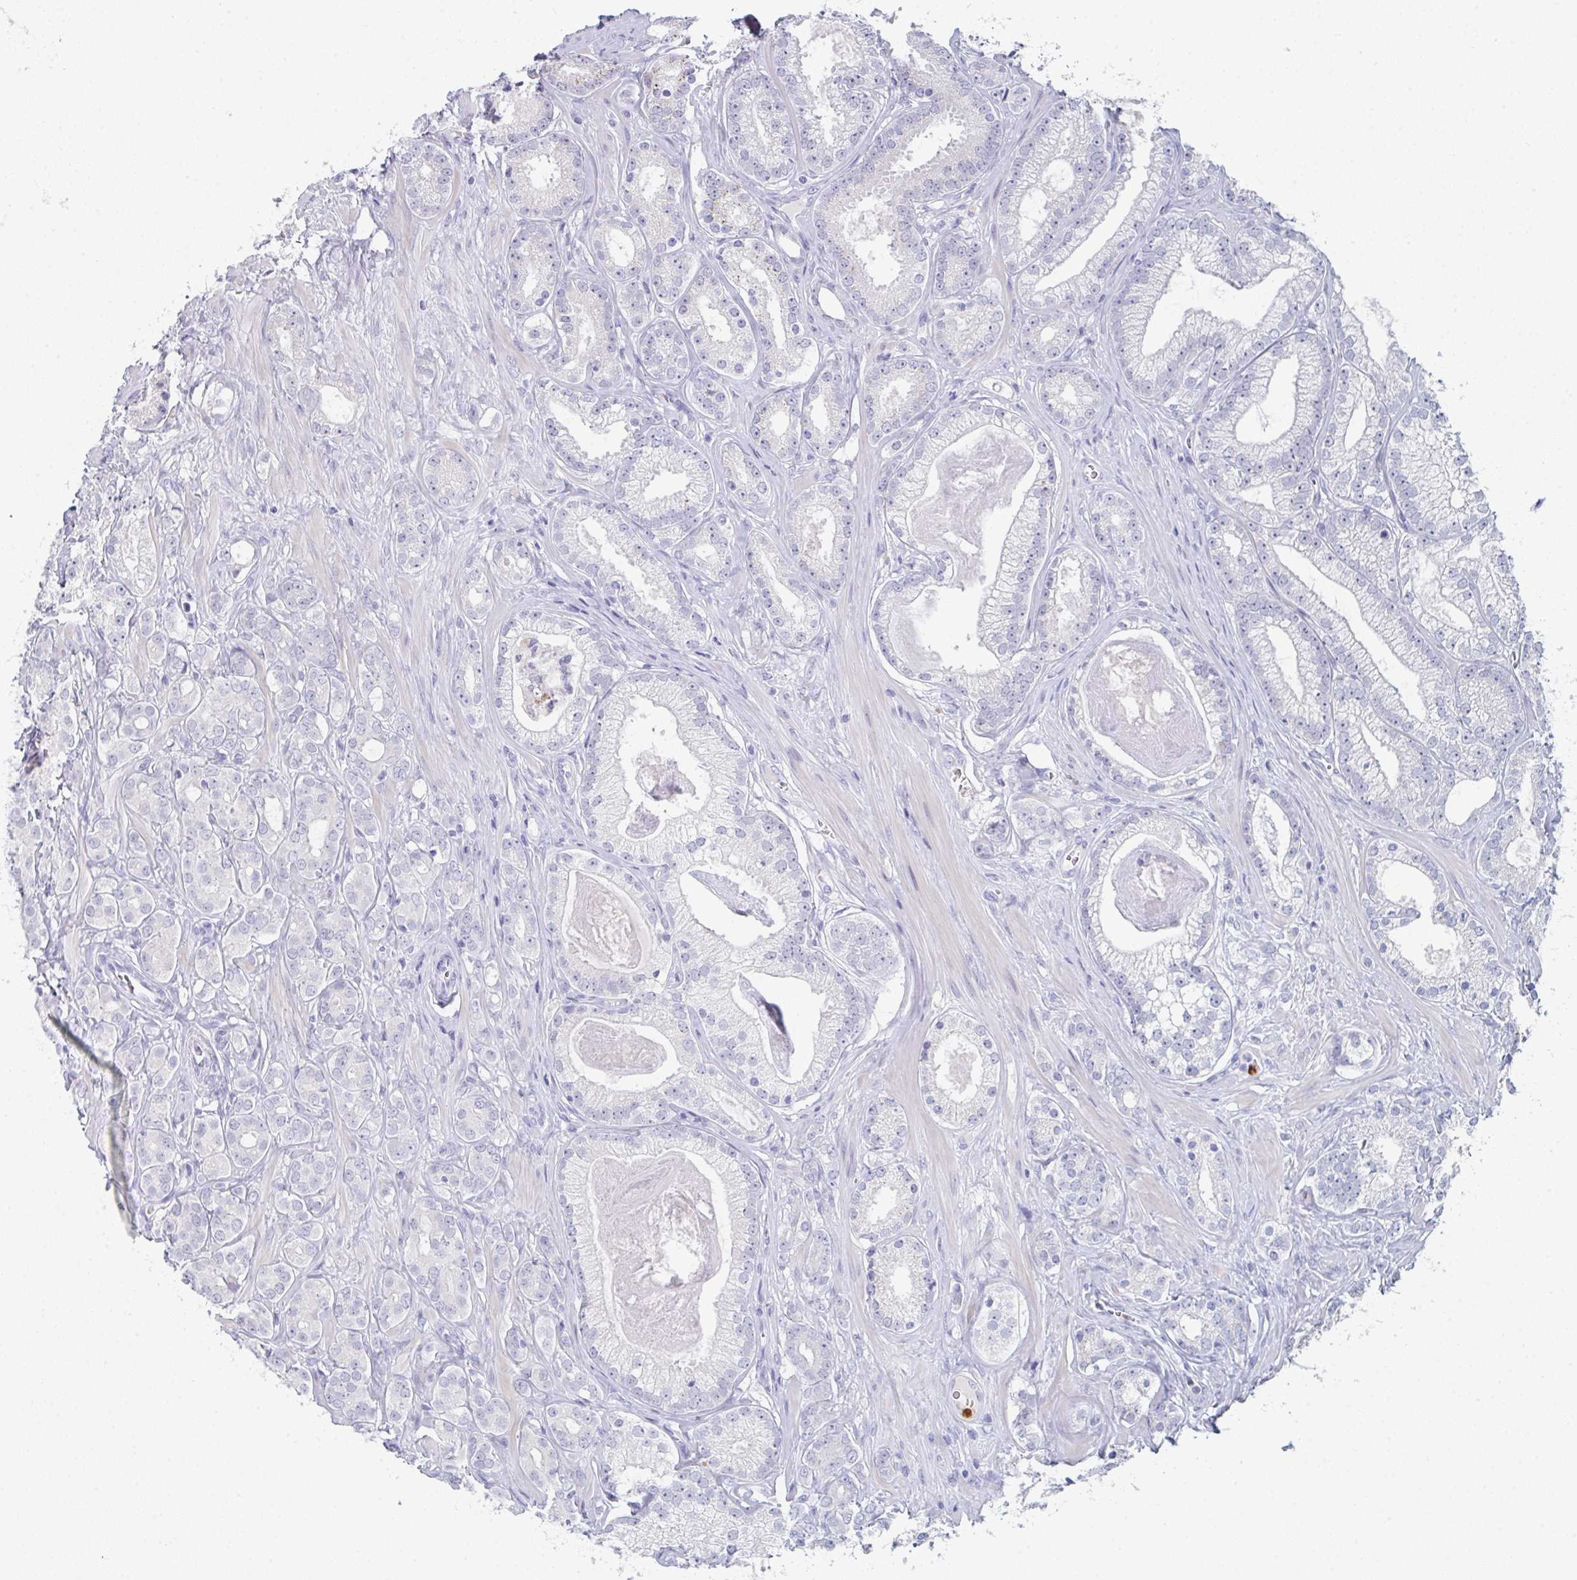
{"staining": {"intensity": "negative", "quantity": "none", "location": "none"}, "tissue": "prostate cancer", "cell_type": "Tumor cells", "image_type": "cancer", "snomed": [{"axis": "morphology", "description": "Adenocarcinoma, High grade"}, {"axis": "topography", "description": "Prostate"}], "caption": "Tumor cells show no significant protein positivity in prostate high-grade adenocarcinoma.", "gene": "RUBCN", "patient": {"sex": "male", "age": 66}}